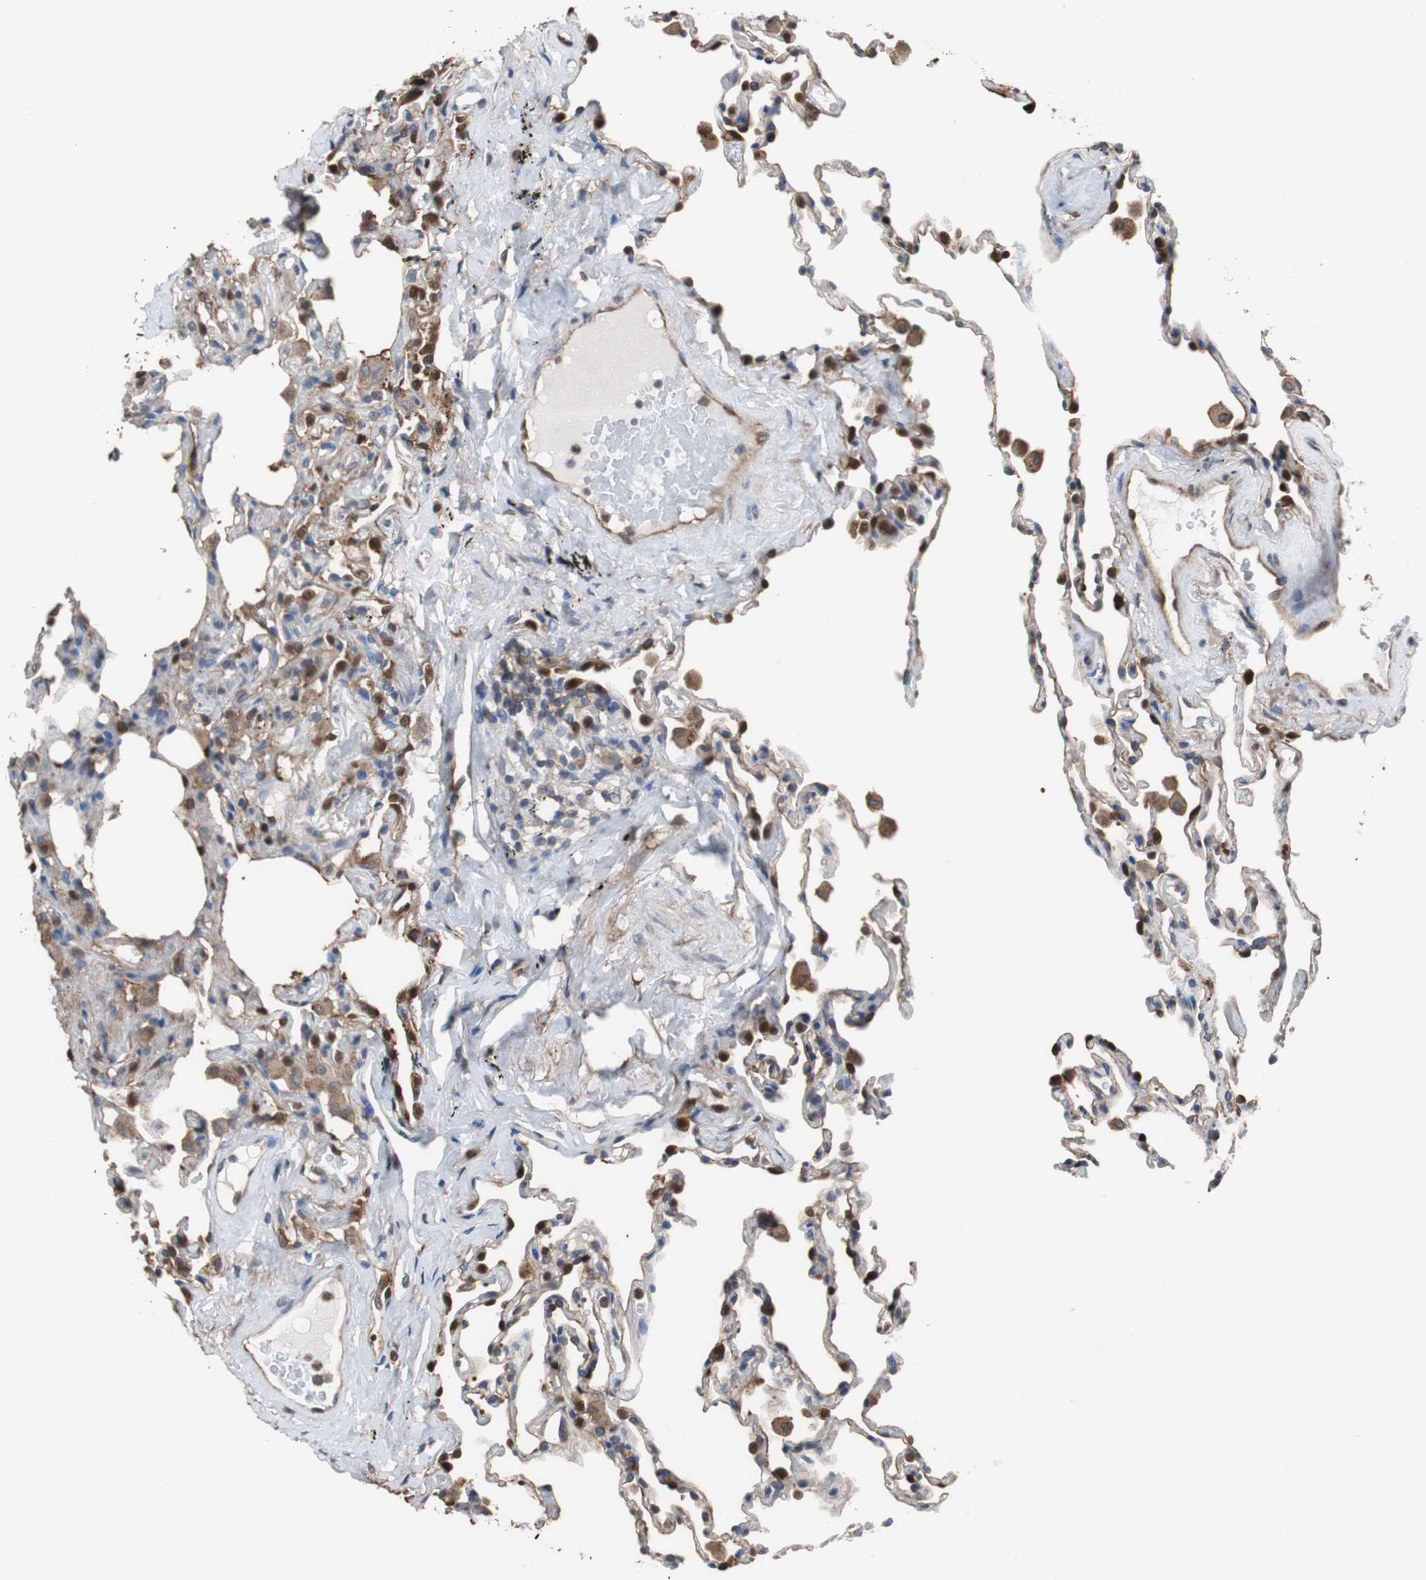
{"staining": {"intensity": "moderate", "quantity": "<25%", "location": "cytoplasmic/membranous"}, "tissue": "lung", "cell_type": "Alveolar cells", "image_type": "normal", "snomed": [{"axis": "morphology", "description": "Normal tissue, NOS"}, {"axis": "morphology", "description": "Soft tissue tumor metastatic"}, {"axis": "topography", "description": "Lung"}], "caption": "High-magnification brightfield microscopy of unremarkable lung stained with DAB (3,3'-diaminobenzidine) (brown) and counterstained with hematoxylin (blue). alveolar cells exhibit moderate cytoplasmic/membranous positivity is appreciated in about<25% of cells.", "gene": "ANXA4", "patient": {"sex": "male", "age": 59}}